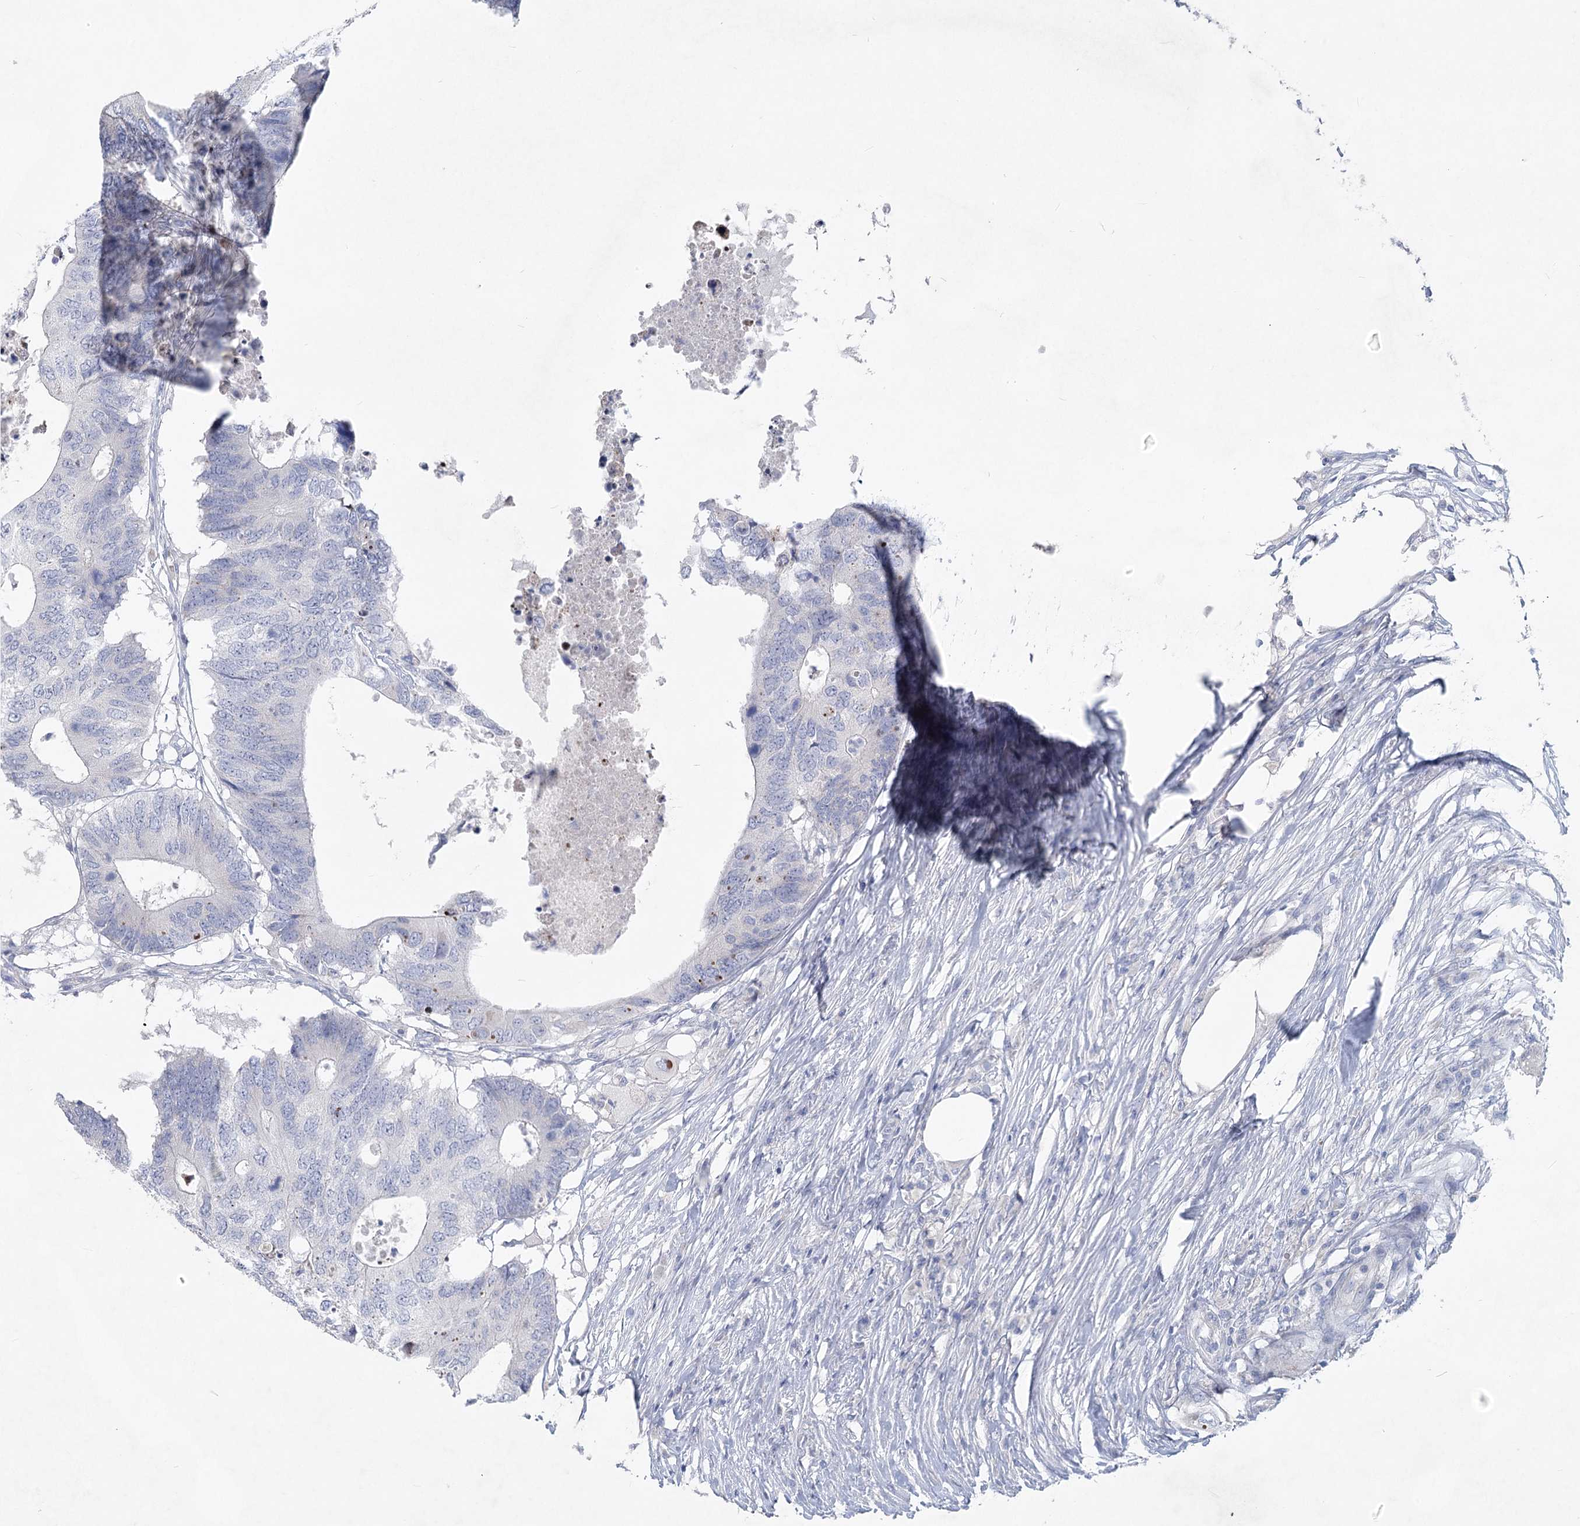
{"staining": {"intensity": "negative", "quantity": "none", "location": "none"}, "tissue": "colorectal cancer", "cell_type": "Tumor cells", "image_type": "cancer", "snomed": [{"axis": "morphology", "description": "Adenocarcinoma, NOS"}, {"axis": "topography", "description": "Colon"}], "caption": "Micrograph shows no protein positivity in tumor cells of colorectal cancer tissue.", "gene": "WDR74", "patient": {"sex": "male", "age": 71}}